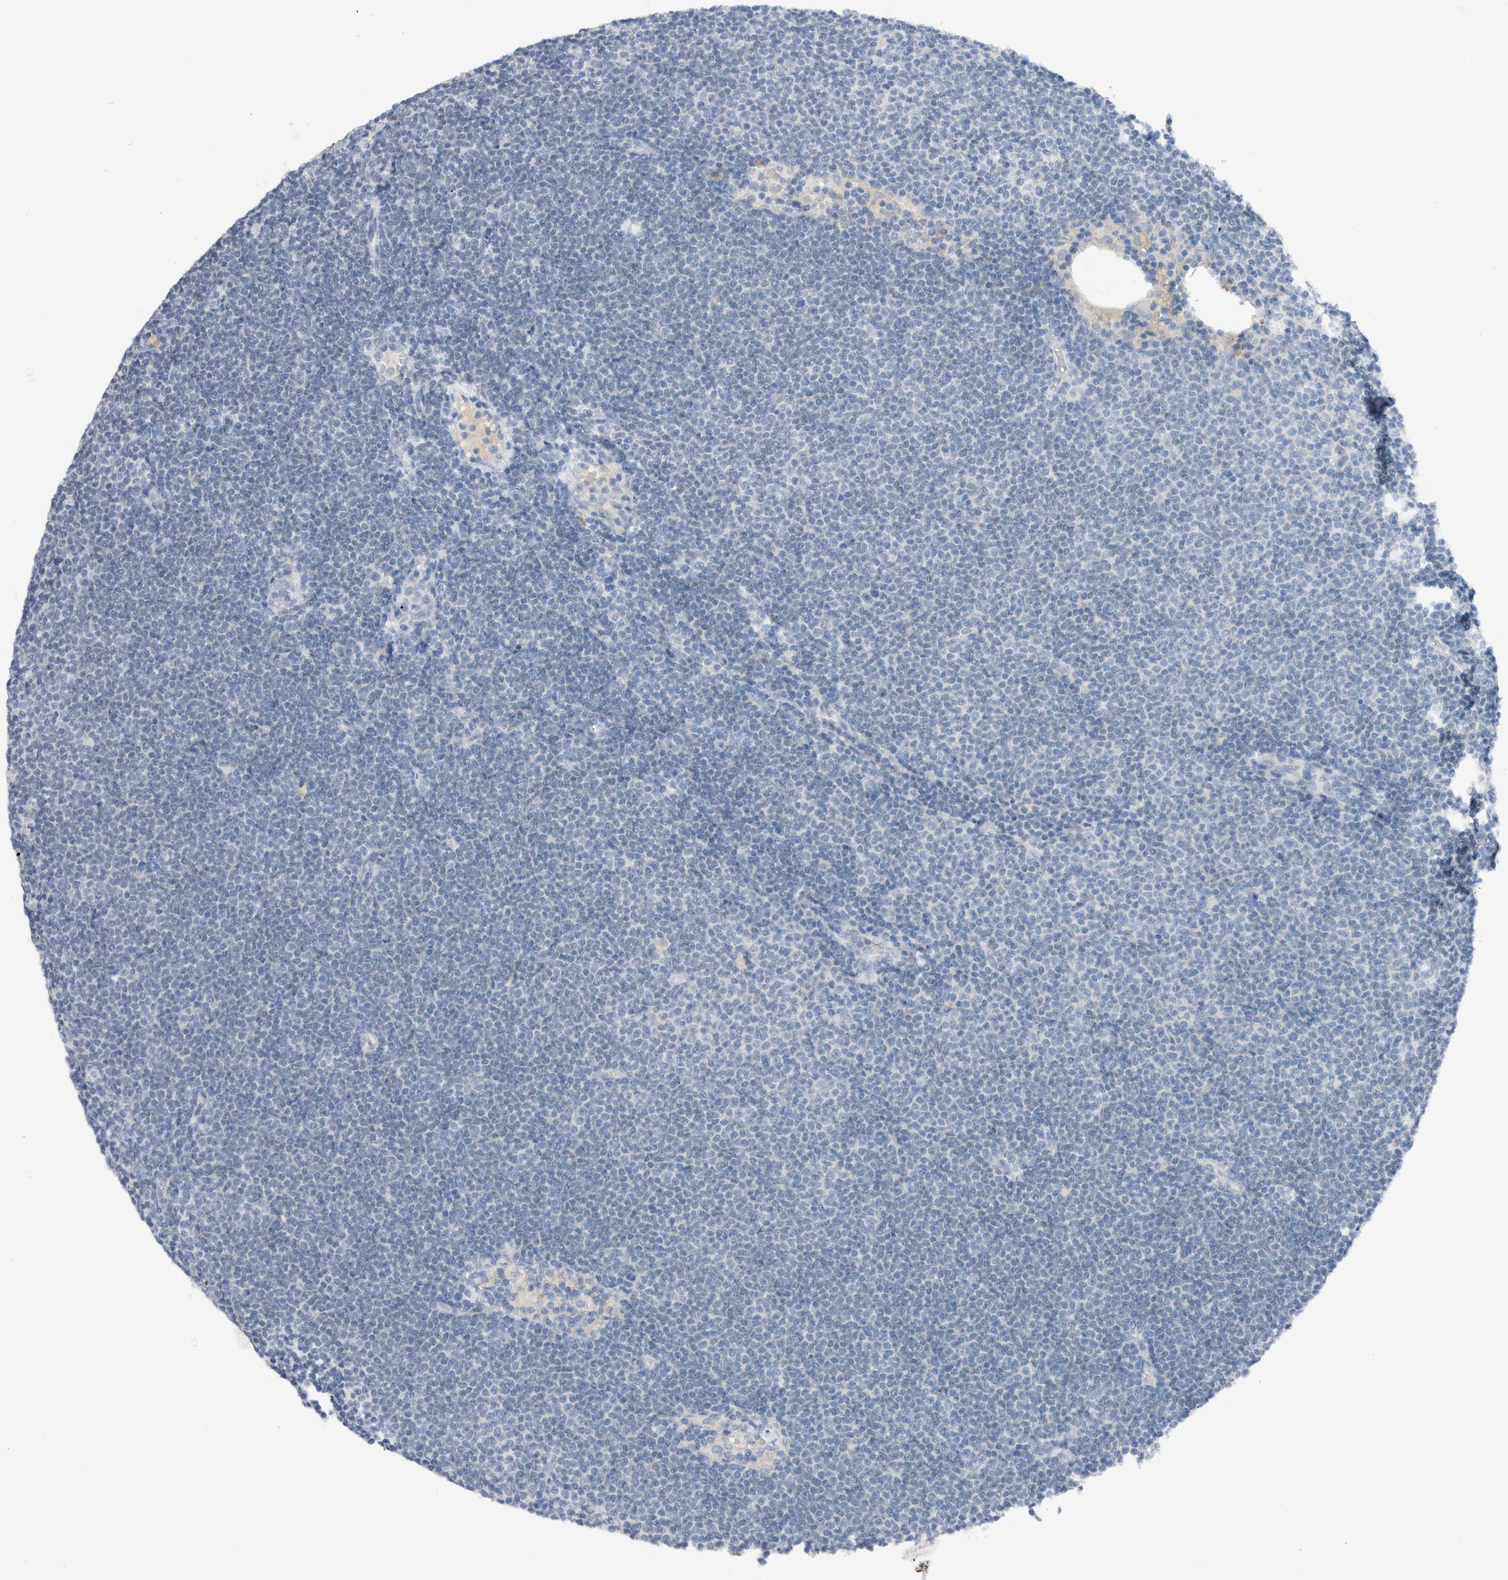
{"staining": {"intensity": "negative", "quantity": "none", "location": "none"}, "tissue": "lymphoma", "cell_type": "Tumor cells", "image_type": "cancer", "snomed": [{"axis": "morphology", "description": "Malignant lymphoma, non-Hodgkin's type, Low grade"}, {"axis": "topography", "description": "Lymph node"}], "caption": "DAB immunohistochemical staining of lymphoma displays no significant expression in tumor cells. (Brightfield microscopy of DAB immunohistochemistry (IHC) at high magnification).", "gene": "DUOX1", "patient": {"sex": "female", "age": 53}}